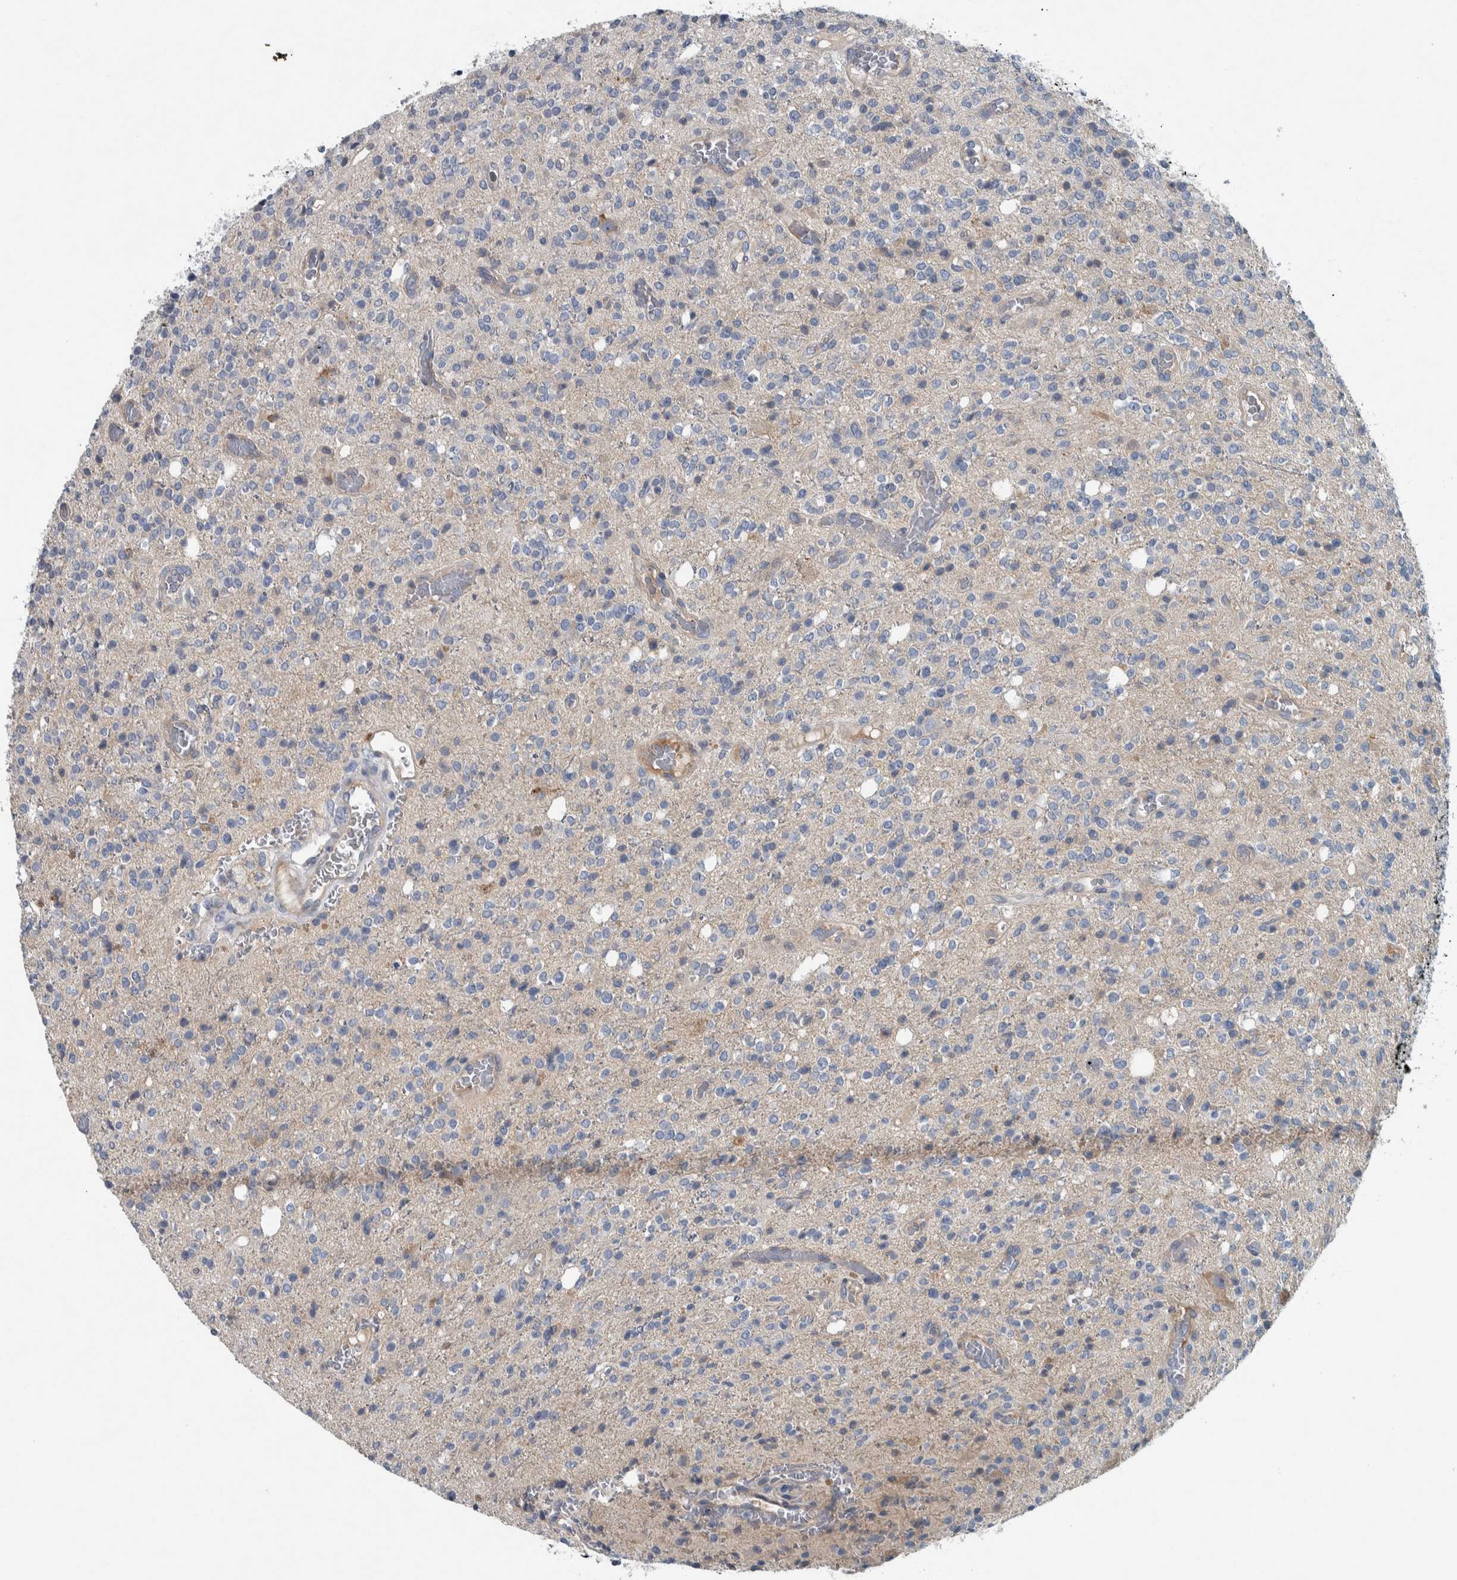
{"staining": {"intensity": "negative", "quantity": "none", "location": "none"}, "tissue": "glioma", "cell_type": "Tumor cells", "image_type": "cancer", "snomed": [{"axis": "morphology", "description": "Glioma, malignant, High grade"}, {"axis": "topography", "description": "Brain"}], "caption": "Tumor cells show no significant positivity in glioma.", "gene": "SERPINC1", "patient": {"sex": "male", "age": 34}}